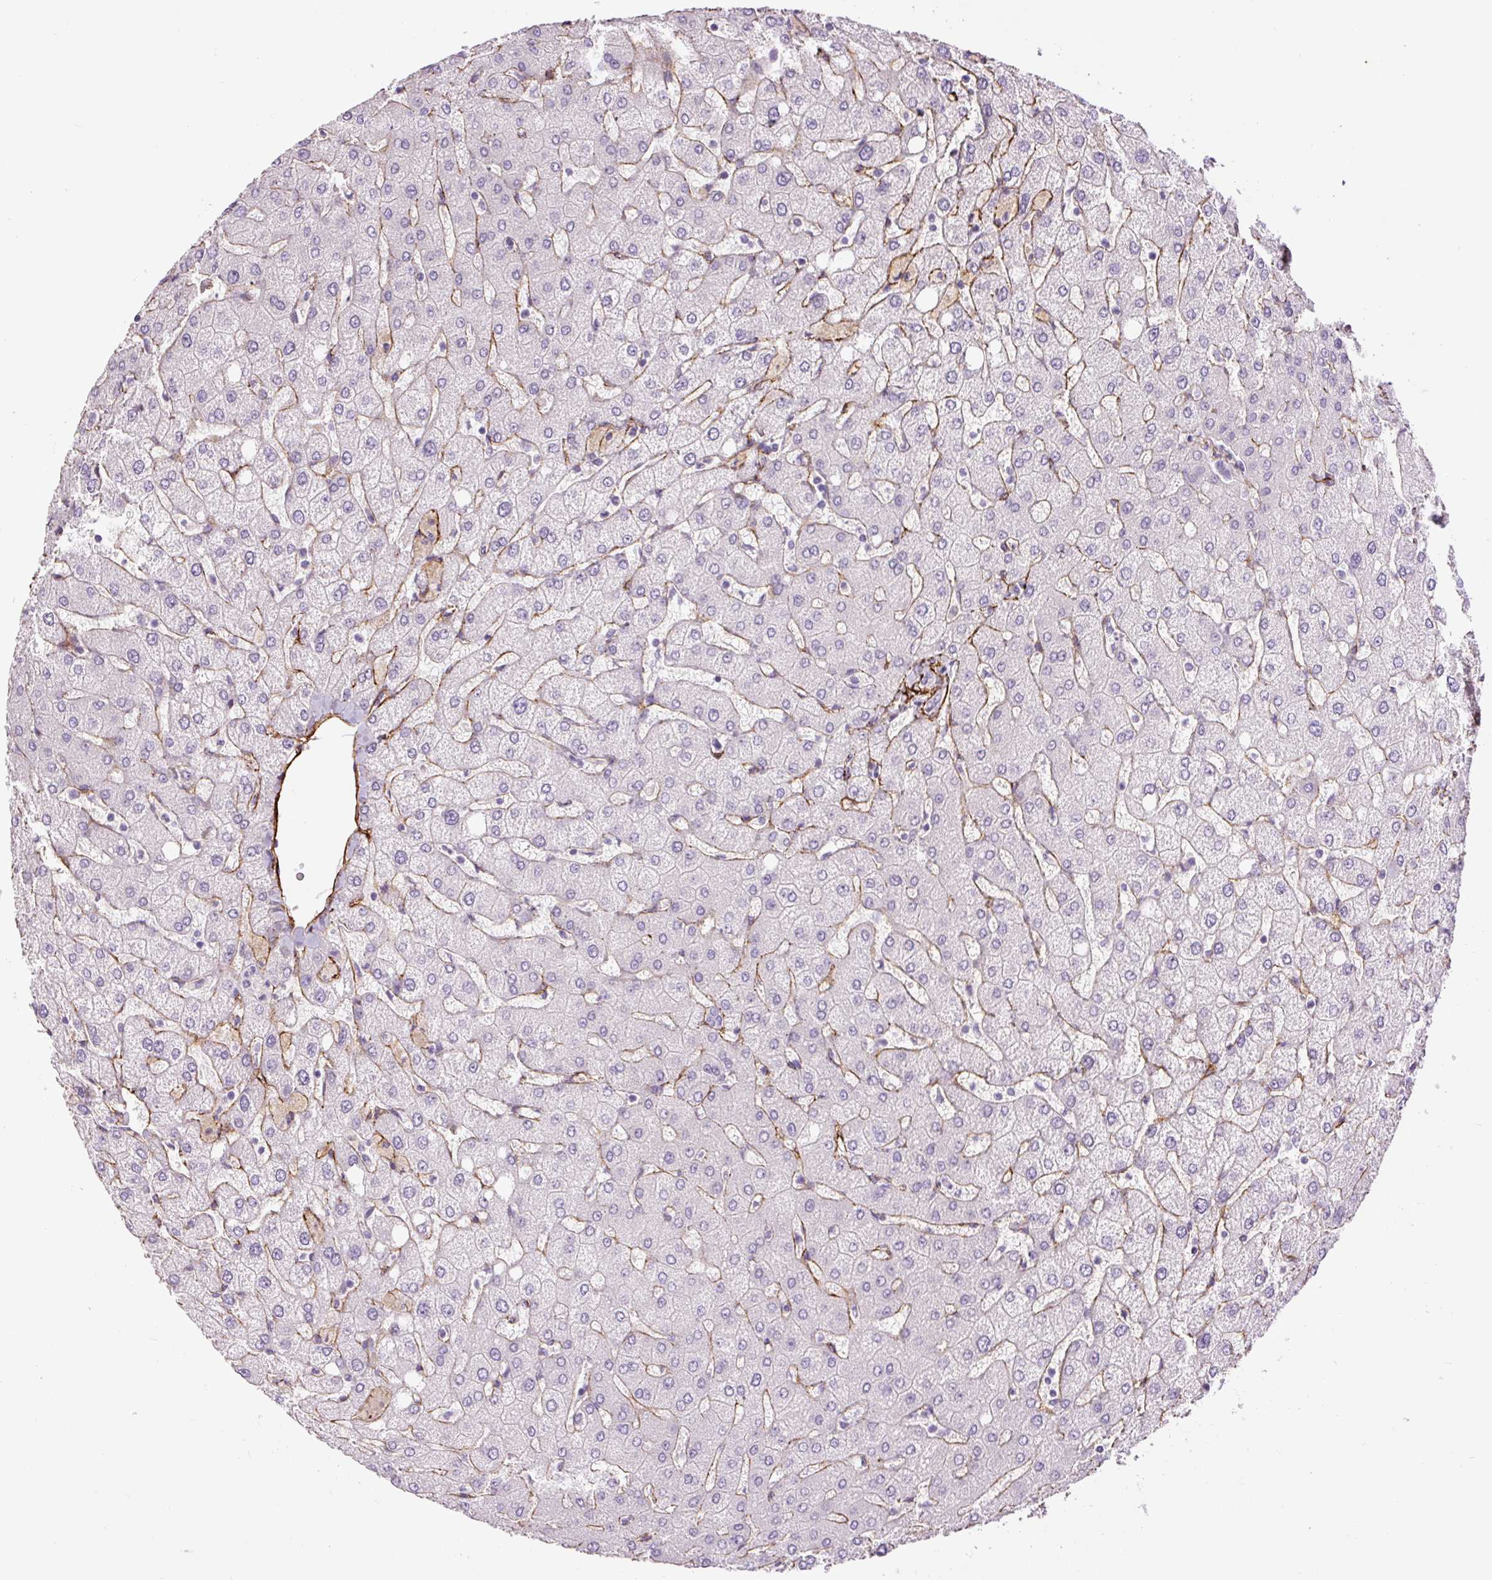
{"staining": {"intensity": "negative", "quantity": "none", "location": "none"}, "tissue": "liver", "cell_type": "Cholangiocytes", "image_type": "normal", "snomed": [{"axis": "morphology", "description": "Normal tissue, NOS"}, {"axis": "topography", "description": "Liver"}], "caption": "The immunohistochemistry micrograph has no significant positivity in cholangiocytes of liver.", "gene": "FBN1", "patient": {"sex": "female", "age": 54}}